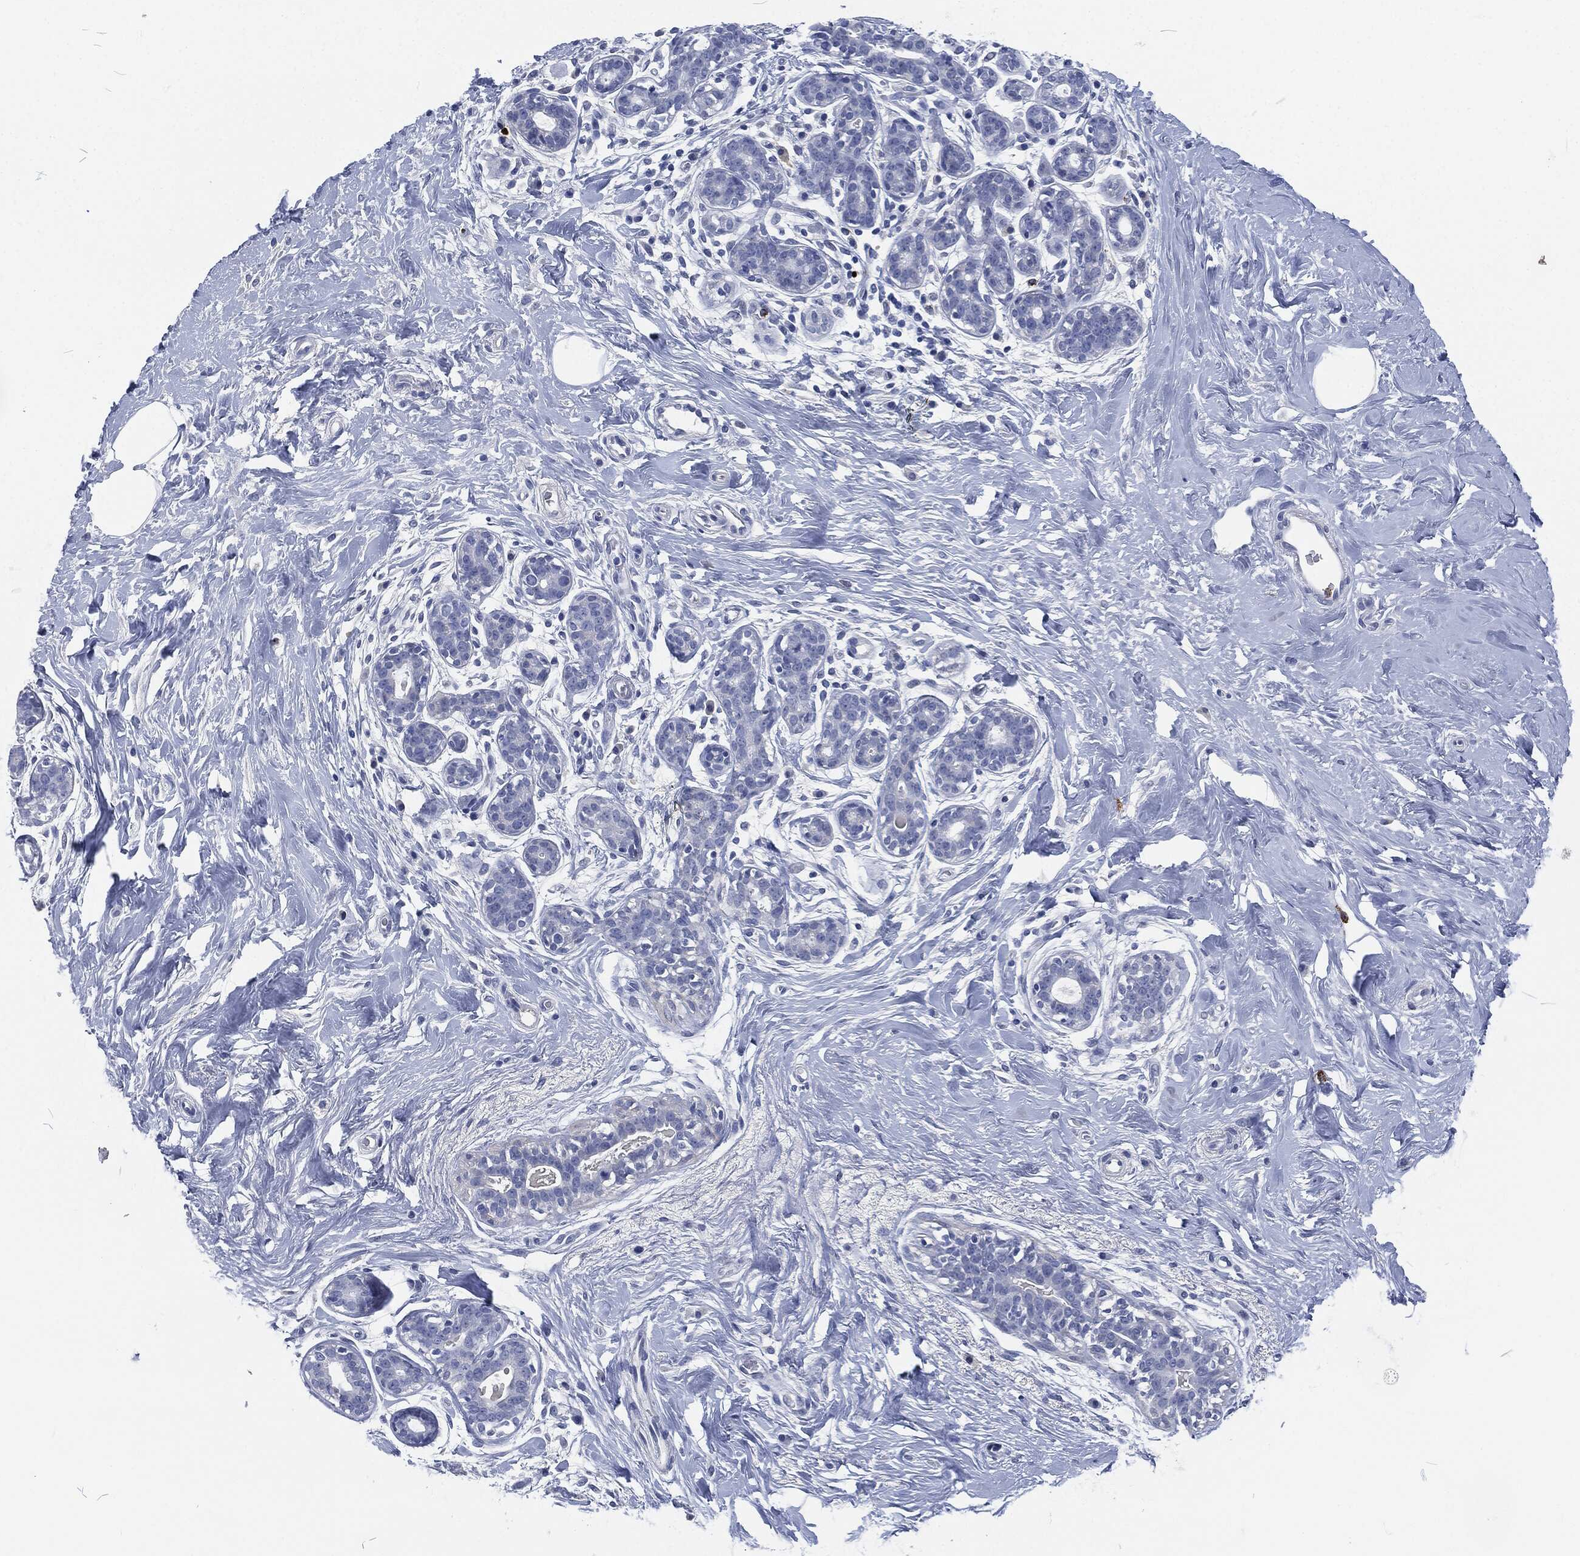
{"staining": {"intensity": "negative", "quantity": "none", "location": "none"}, "tissue": "breast", "cell_type": "Adipocytes", "image_type": "normal", "snomed": [{"axis": "morphology", "description": "Normal tissue, NOS"}, {"axis": "topography", "description": "Breast"}], "caption": "The histopathology image displays no staining of adipocytes in unremarkable breast.", "gene": "MPO", "patient": {"sex": "female", "age": 43}}